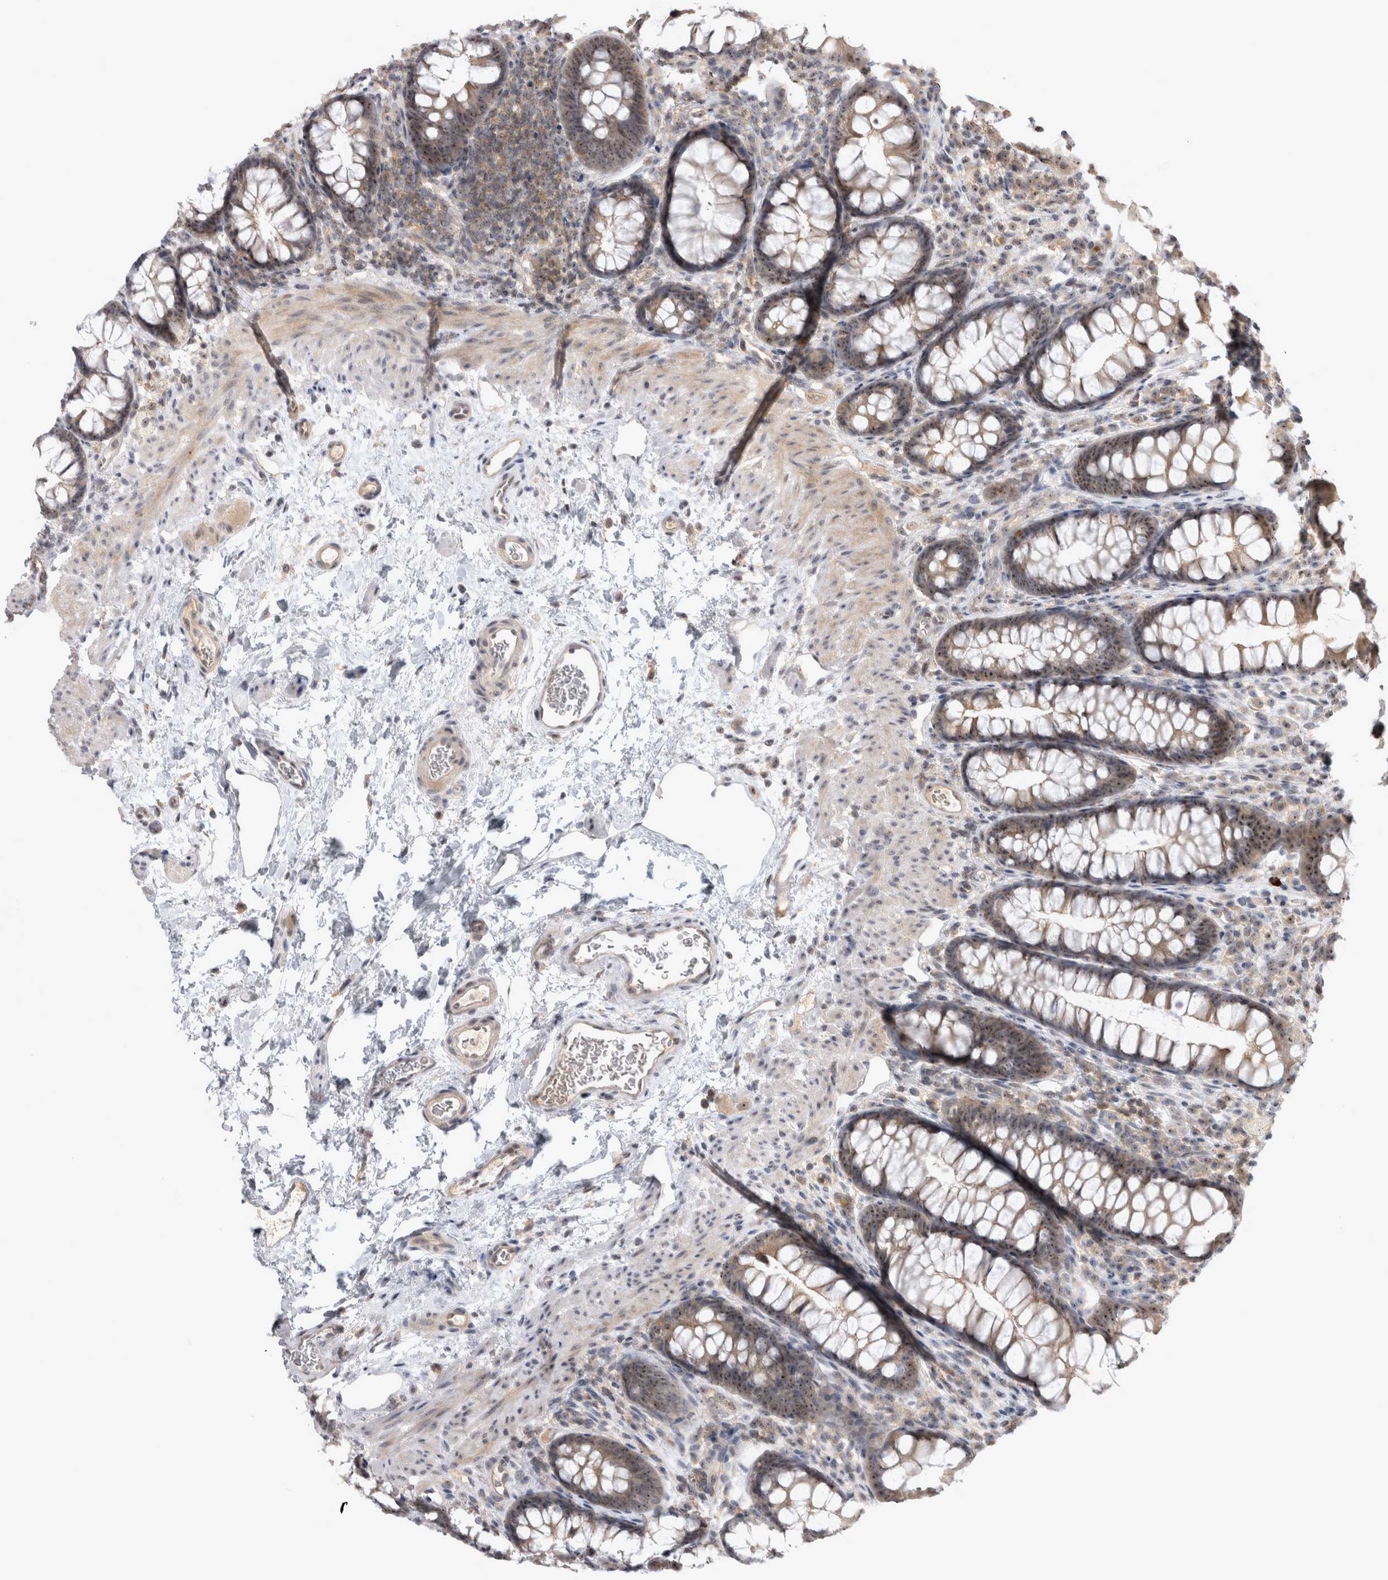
{"staining": {"intensity": "weak", "quantity": ">75%", "location": "nuclear"}, "tissue": "colon", "cell_type": "Endothelial cells", "image_type": "normal", "snomed": [{"axis": "morphology", "description": "Normal tissue, NOS"}, {"axis": "topography", "description": "Colon"}], "caption": "Endothelial cells demonstrate weak nuclear expression in approximately >75% of cells in normal colon. The staining is performed using DAB brown chromogen to label protein expression. The nuclei are counter-stained blue using hematoxylin.", "gene": "RBM28", "patient": {"sex": "female", "age": 62}}